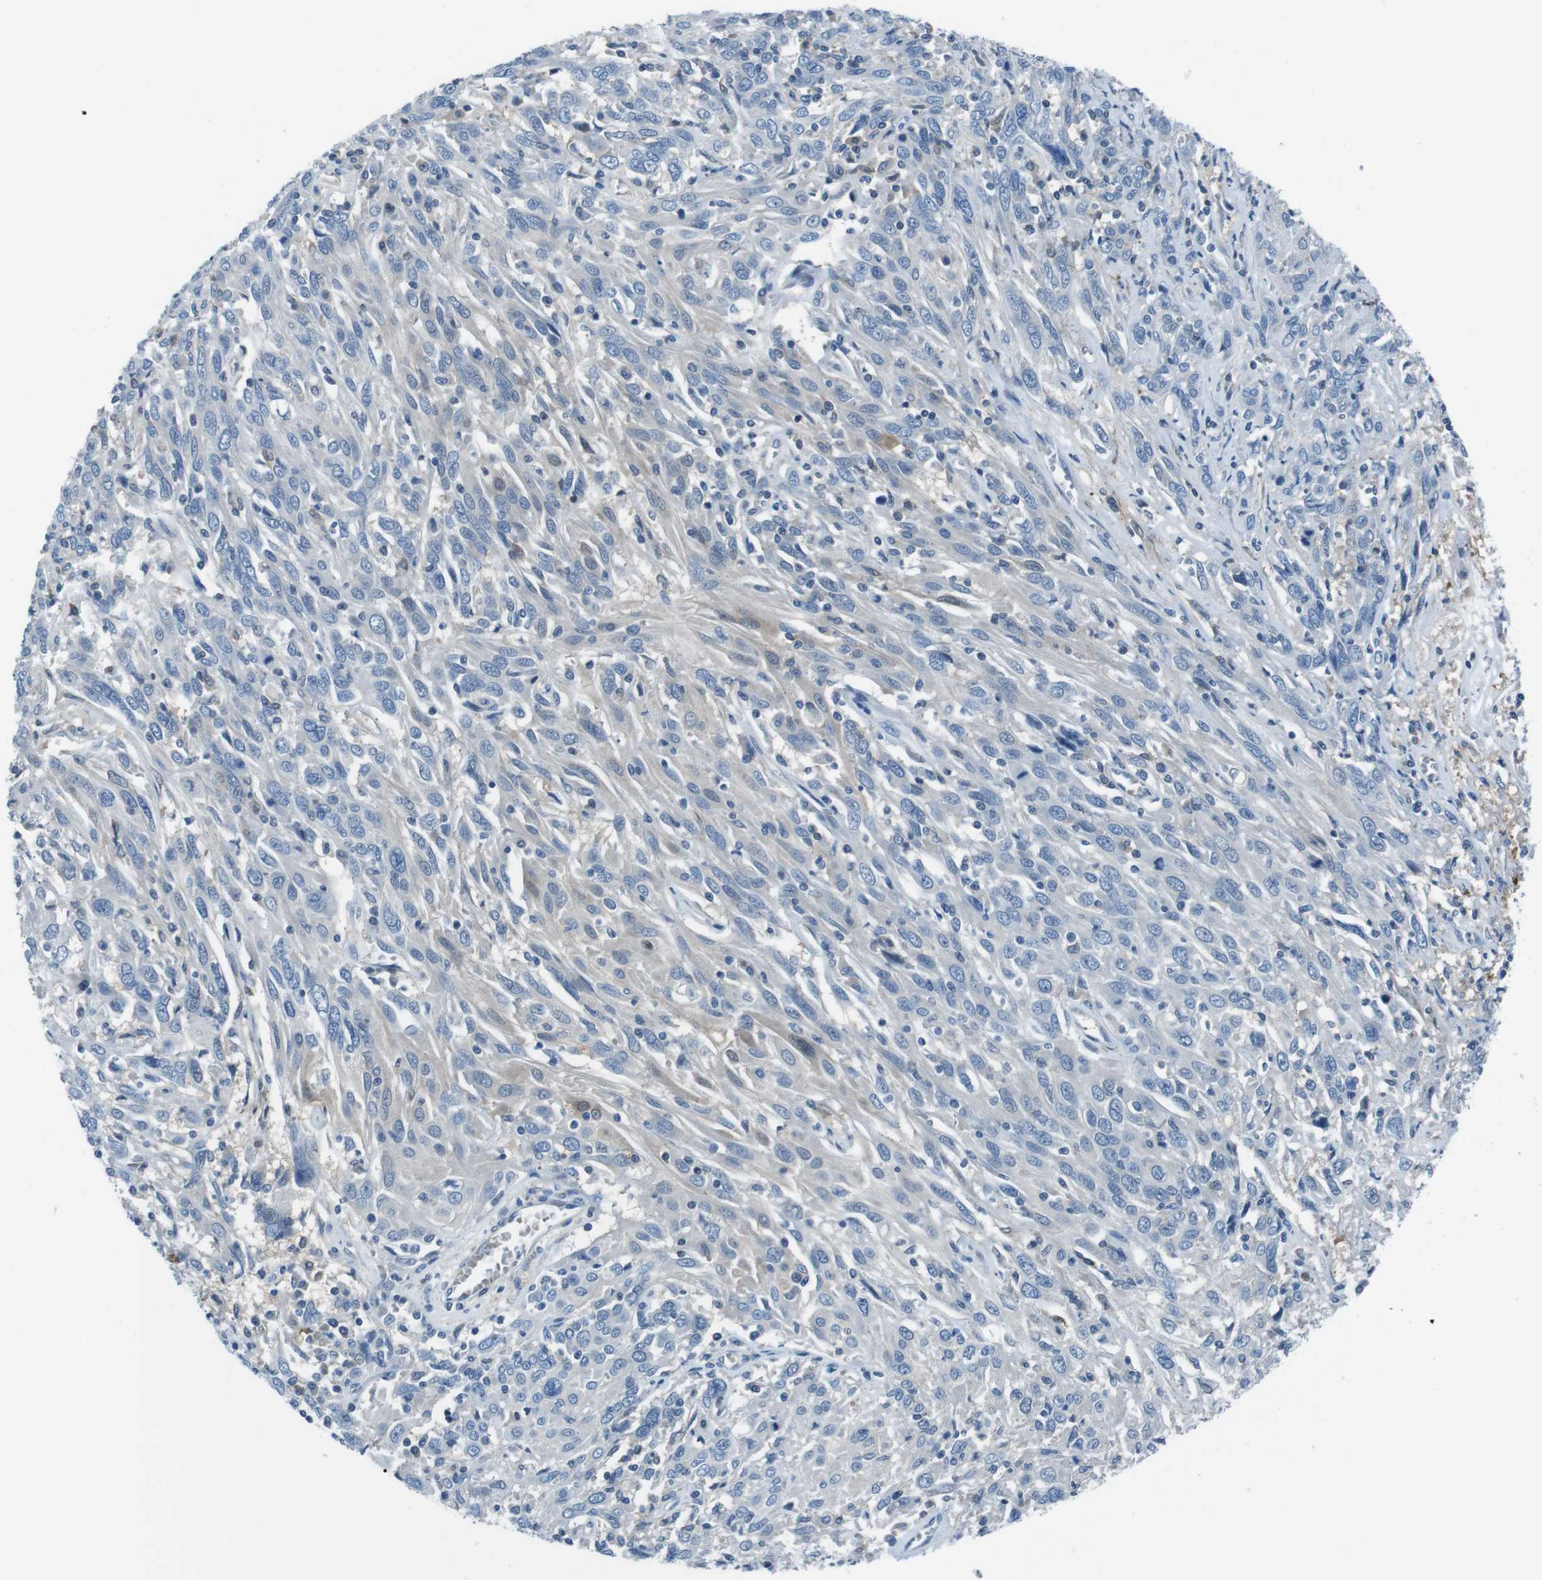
{"staining": {"intensity": "negative", "quantity": "none", "location": "none"}, "tissue": "cervical cancer", "cell_type": "Tumor cells", "image_type": "cancer", "snomed": [{"axis": "morphology", "description": "Squamous cell carcinoma, NOS"}, {"axis": "topography", "description": "Cervix"}], "caption": "Squamous cell carcinoma (cervical) was stained to show a protein in brown. There is no significant staining in tumor cells.", "gene": "NANOS2", "patient": {"sex": "female", "age": 46}}